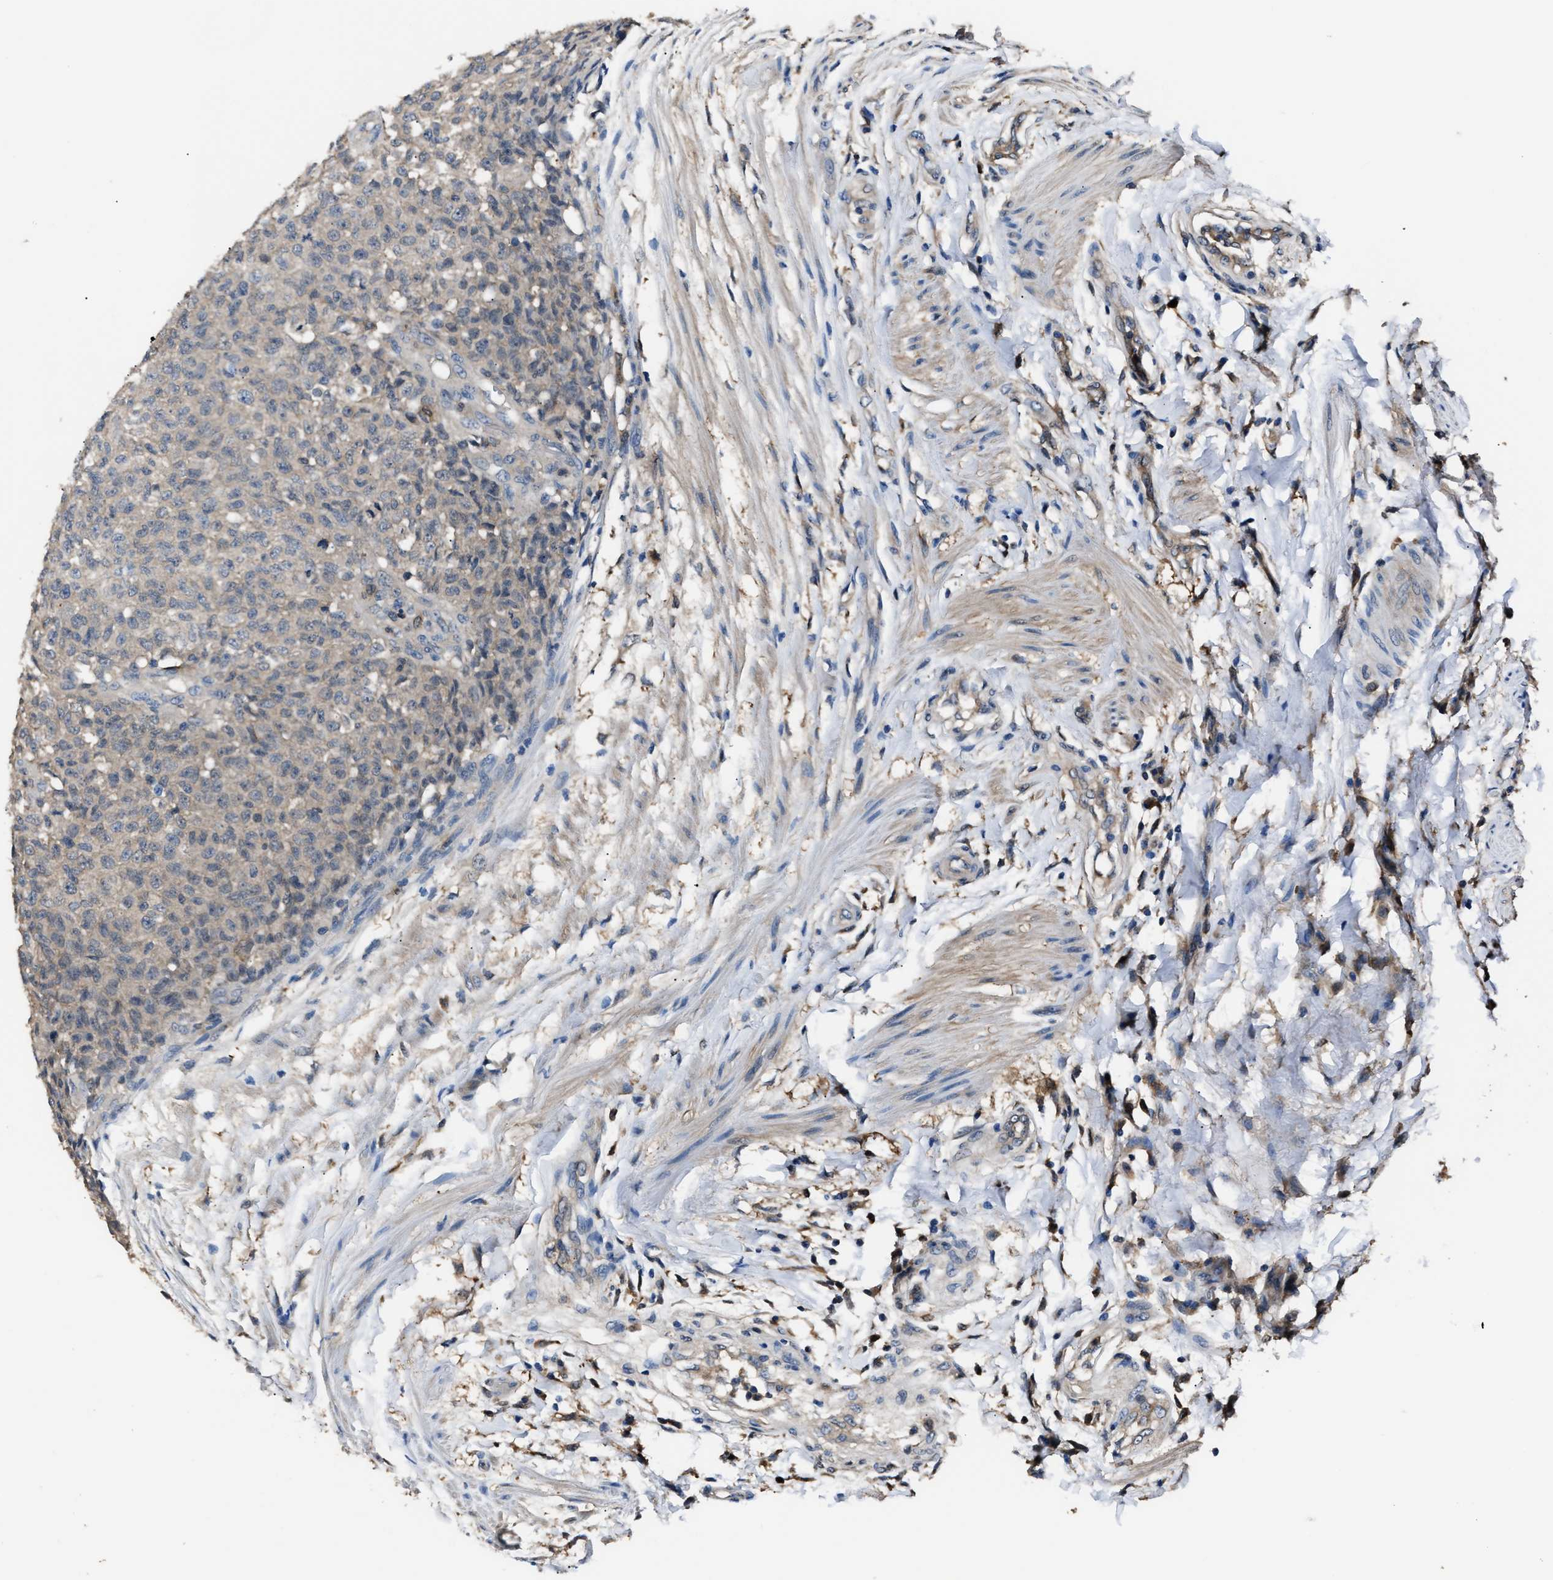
{"staining": {"intensity": "negative", "quantity": "none", "location": "none"}, "tissue": "testis cancer", "cell_type": "Tumor cells", "image_type": "cancer", "snomed": [{"axis": "morphology", "description": "Seminoma, NOS"}, {"axis": "topography", "description": "Testis"}], "caption": "Testis seminoma was stained to show a protein in brown. There is no significant staining in tumor cells. (DAB immunohistochemistry with hematoxylin counter stain).", "gene": "GSTP1", "patient": {"sex": "male", "age": 59}}